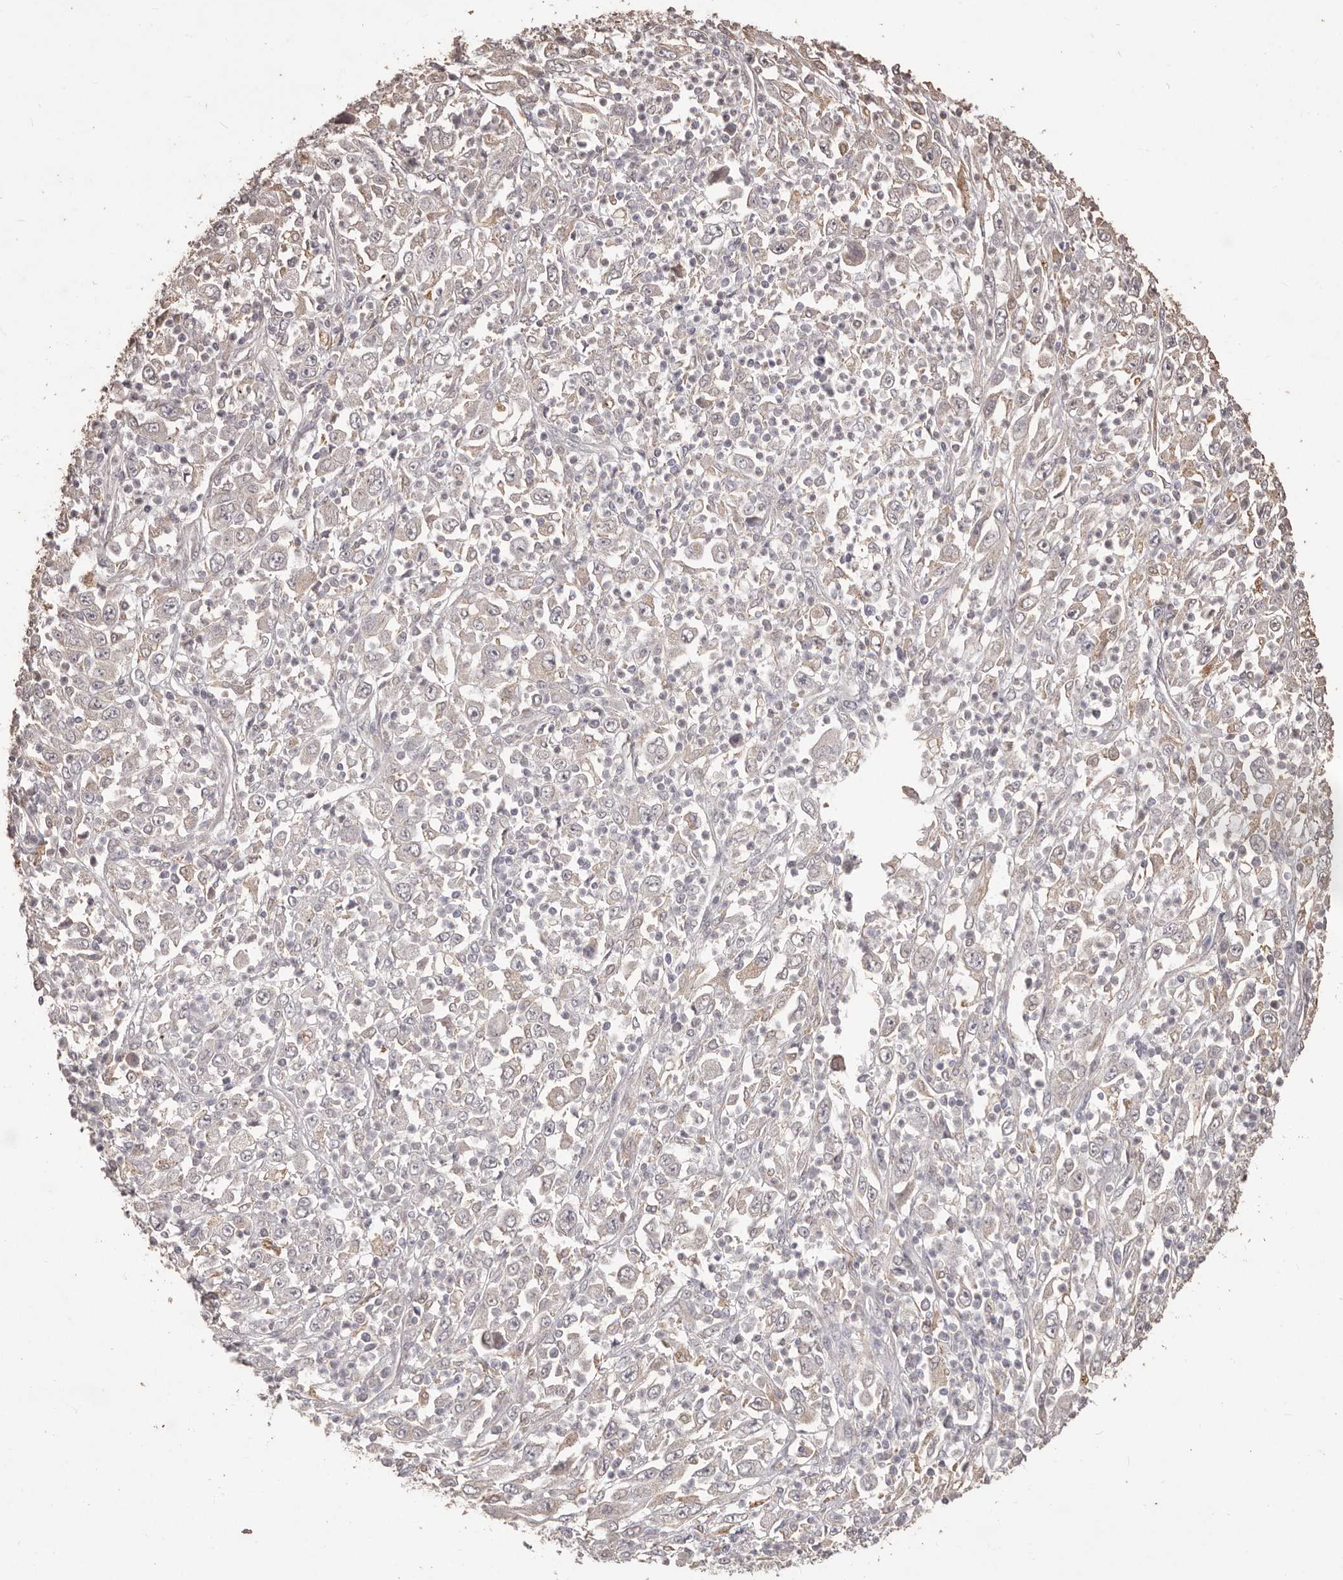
{"staining": {"intensity": "negative", "quantity": "none", "location": "none"}, "tissue": "melanoma", "cell_type": "Tumor cells", "image_type": "cancer", "snomed": [{"axis": "morphology", "description": "Malignant melanoma, Metastatic site"}, {"axis": "topography", "description": "Skin"}], "caption": "Tumor cells are negative for brown protein staining in malignant melanoma (metastatic site).", "gene": "PRSS27", "patient": {"sex": "female", "age": 56}}